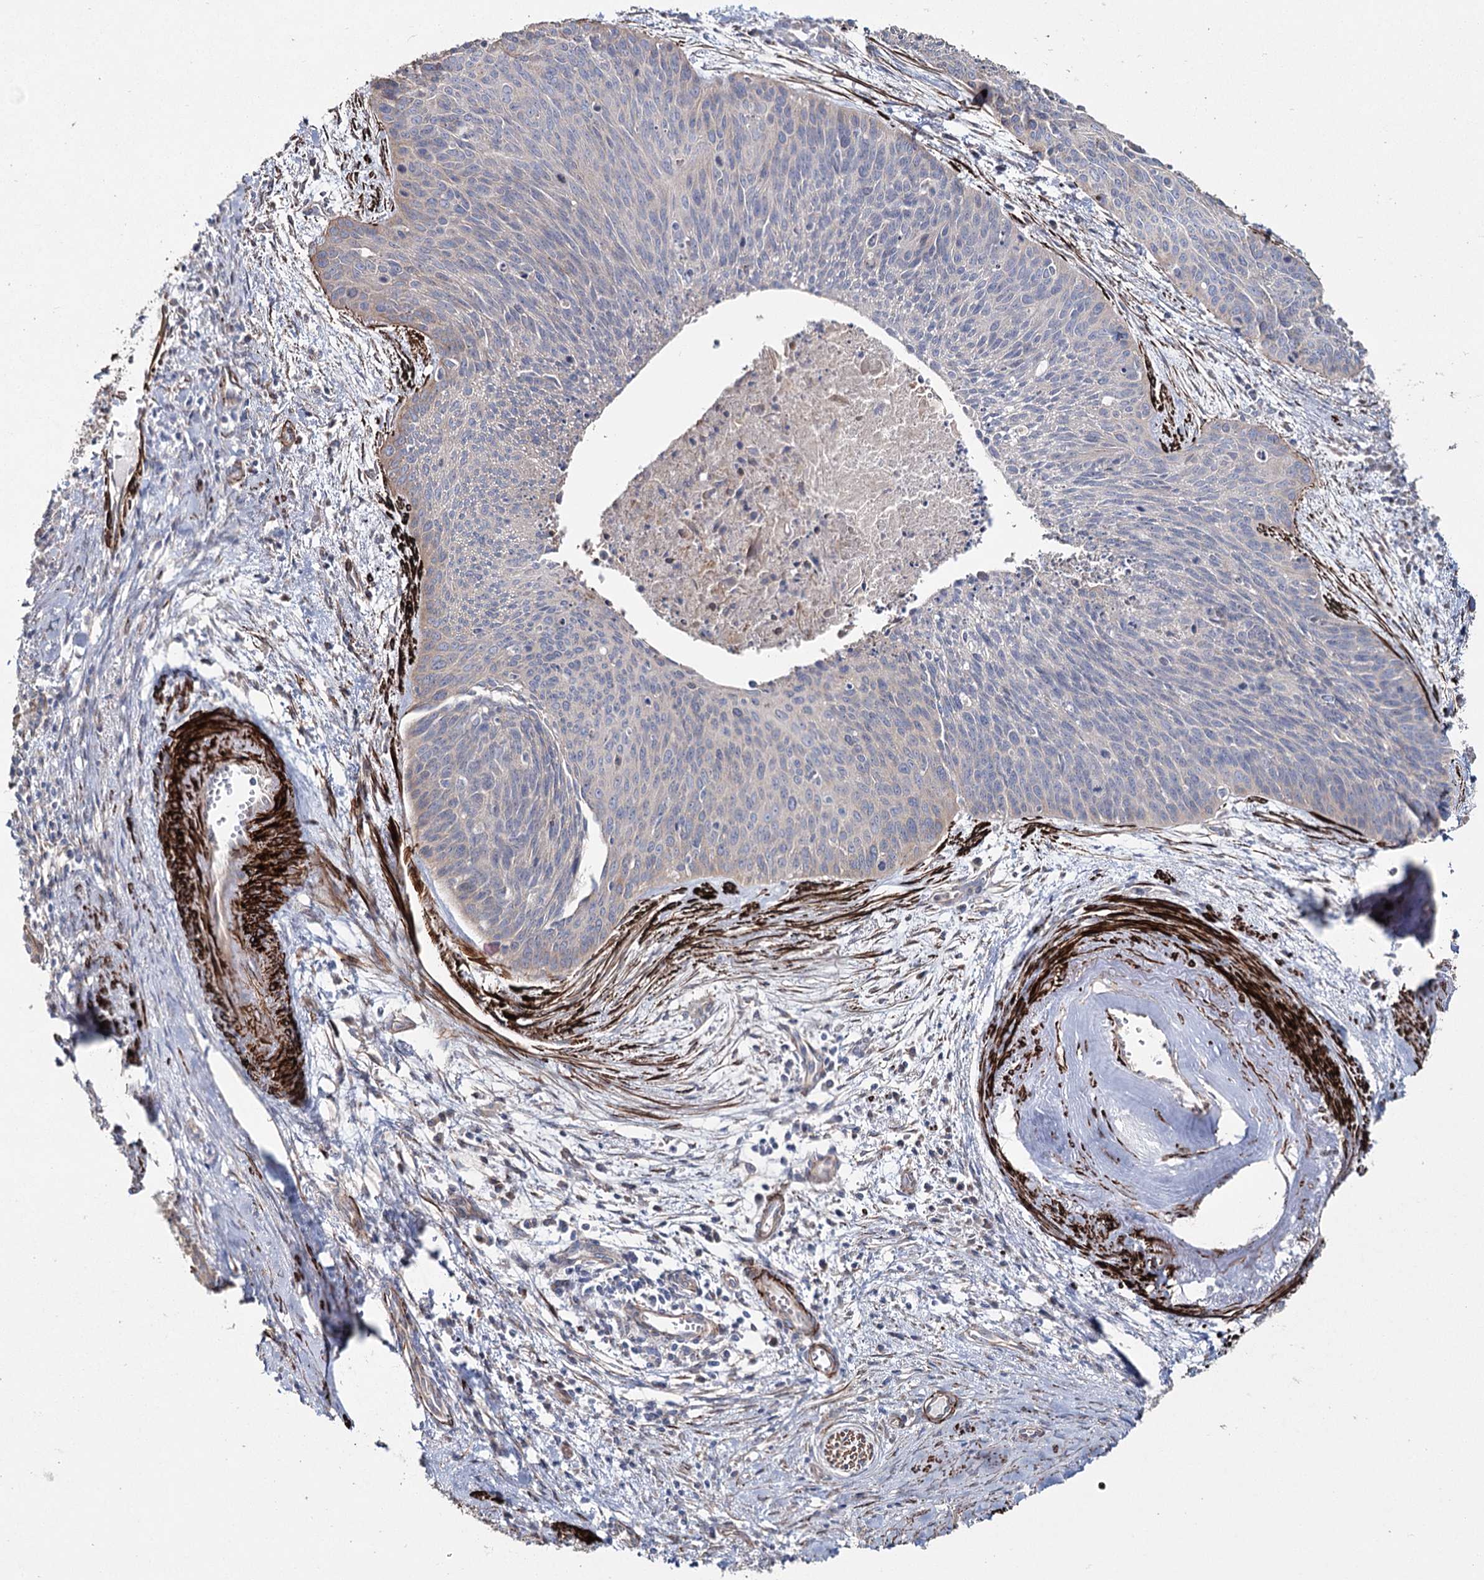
{"staining": {"intensity": "negative", "quantity": "none", "location": "none"}, "tissue": "cervical cancer", "cell_type": "Tumor cells", "image_type": "cancer", "snomed": [{"axis": "morphology", "description": "Squamous cell carcinoma, NOS"}, {"axis": "topography", "description": "Cervix"}], "caption": "Cervical cancer (squamous cell carcinoma) stained for a protein using IHC displays no positivity tumor cells.", "gene": "SUMF1", "patient": {"sex": "female", "age": 55}}